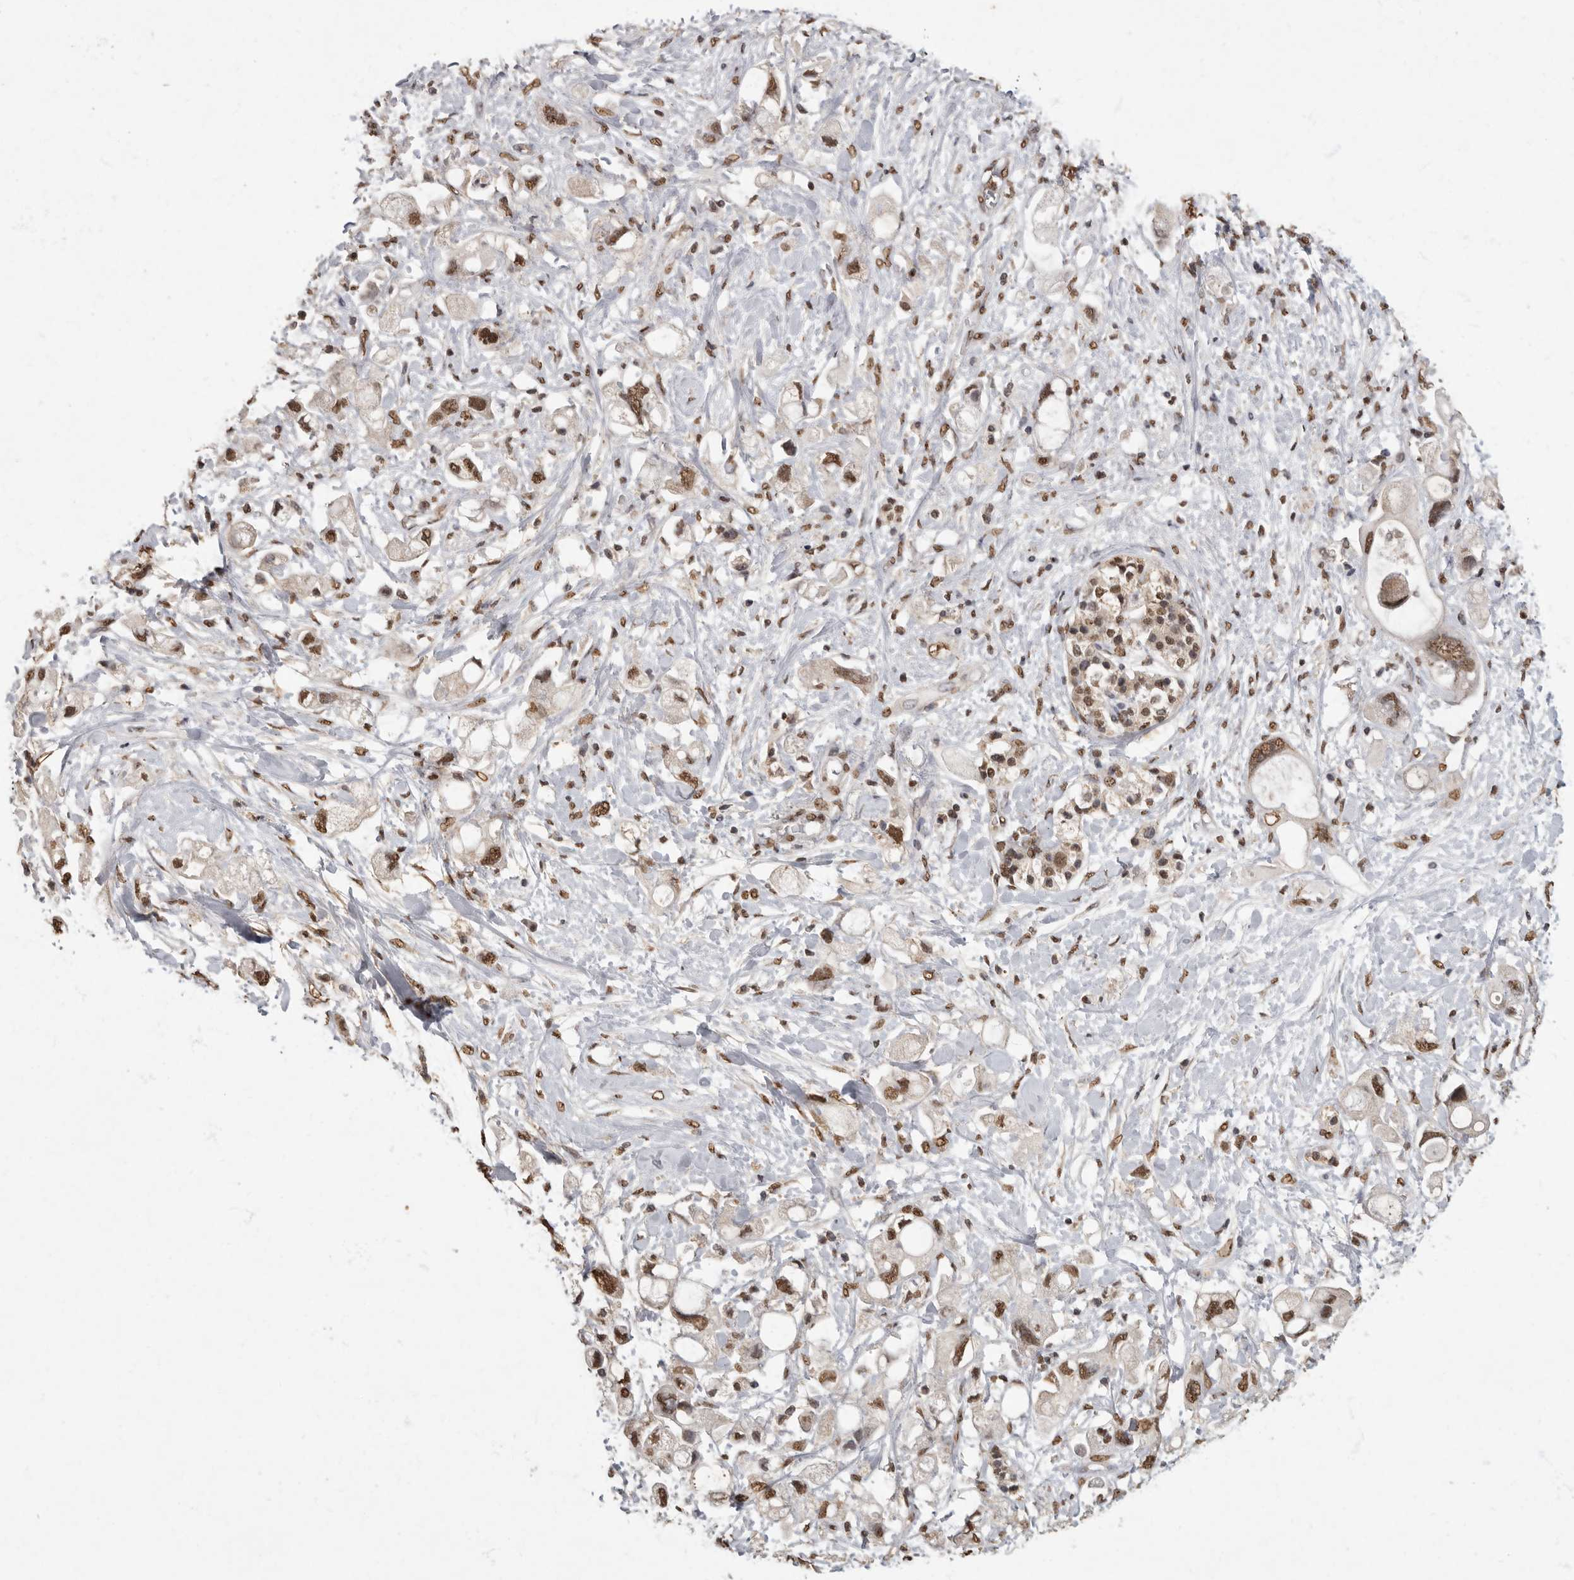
{"staining": {"intensity": "moderate", "quantity": ">75%", "location": "nuclear"}, "tissue": "pancreatic cancer", "cell_type": "Tumor cells", "image_type": "cancer", "snomed": [{"axis": "morphology", "description": "Adenocarcinoma, NOS"}, {"axis": "topography", "description": "Pancreas"}], "caption": "The image displays a brown stain indicating the presence of a protein in the nuclear of tumor cells in pancreatic cancer (adenocarcinoma). The protein of interest is shown in brown color, while the nuclei are stained blue.", "gene": "NBL1", "patient": {"sex": "female", "age": 56}}